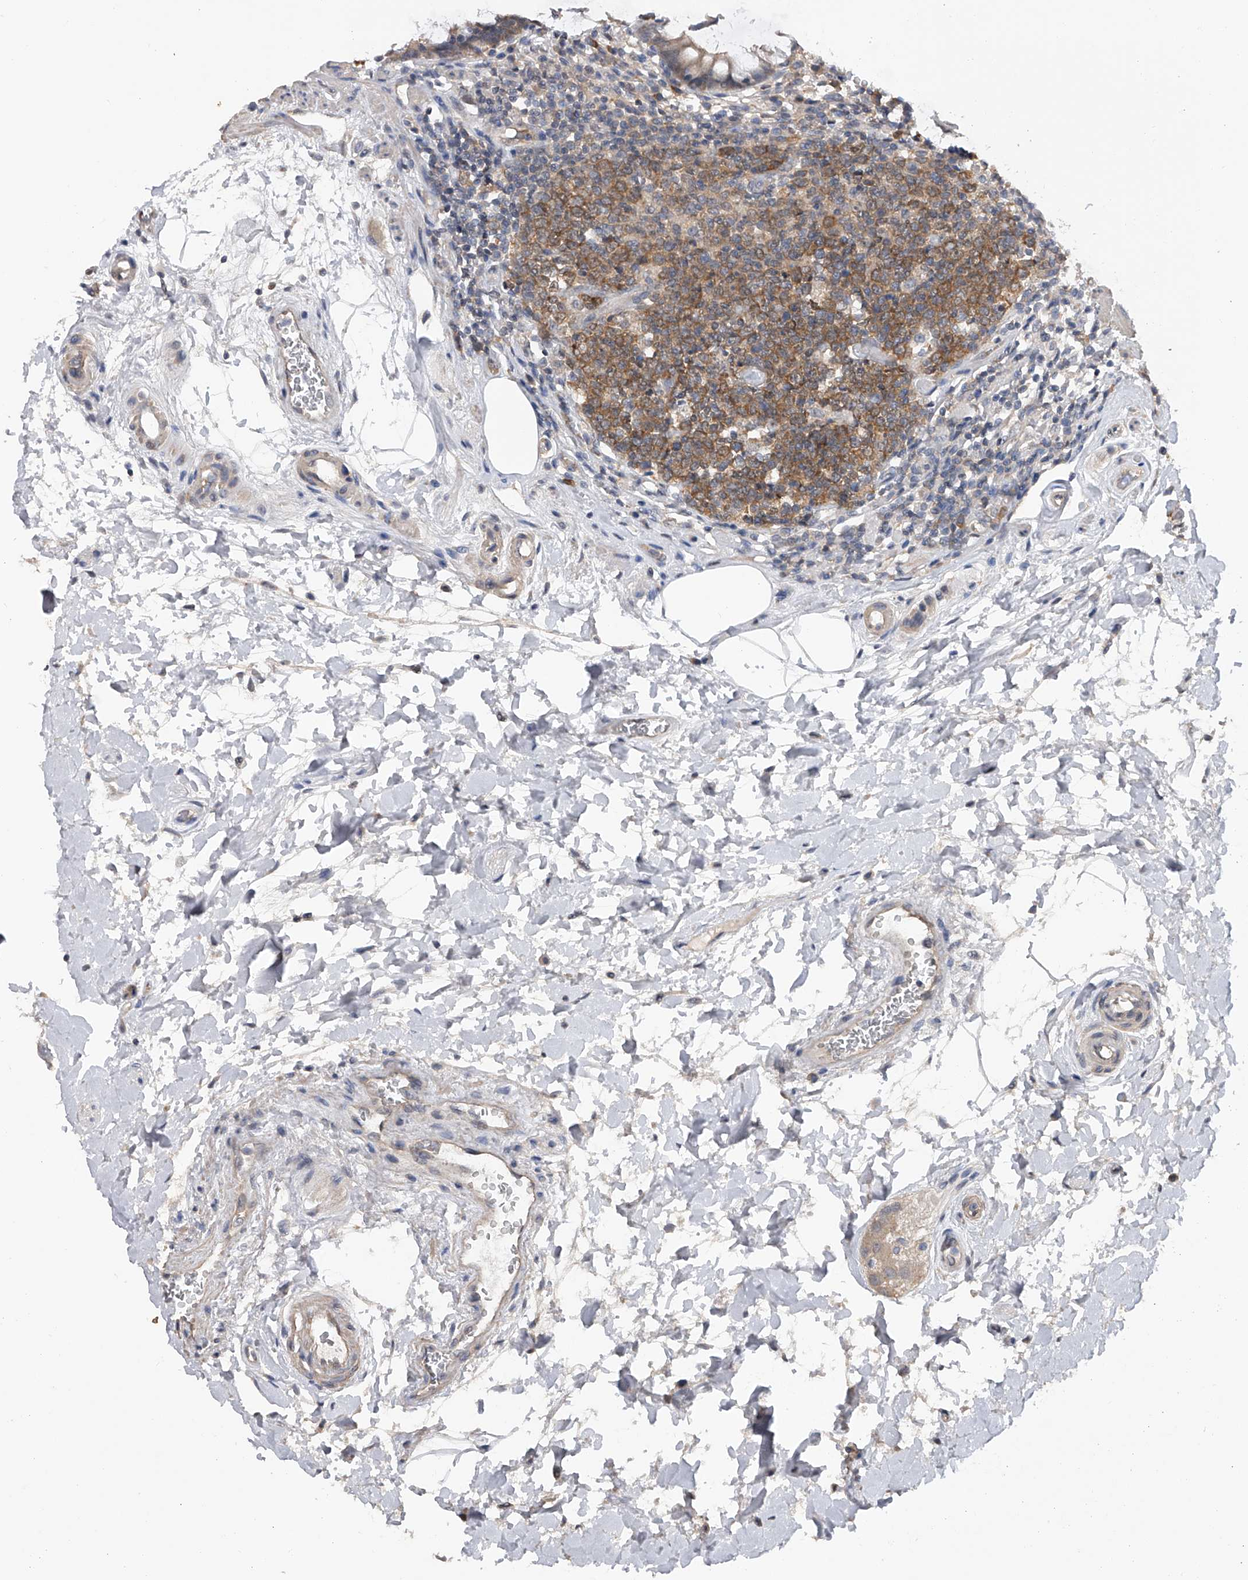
{"staining": {"intensity": "weak", "quantity": "25%-75%", "location": "cytoplasmic/membranous"}, "tissue": "rectum", "cell_type": "Glandular cells", "image_type": "normal", "snomed": [{"axis": "morphology", "description": "Normal tissue, NOS"}, {"axis": "topography", "description": "Rectum"}], "caption": "An immunohistochemistry image of unremarkable tissue is shown. Protein staining in brown shows weak cytoplasmic/membranous positivity in rectum within glandular cells. (DAB IHC, brown staining for protein, blue staining for nuclei).", "gene": "CFAP298", "patient": {"sex": "male", "age": 64}}